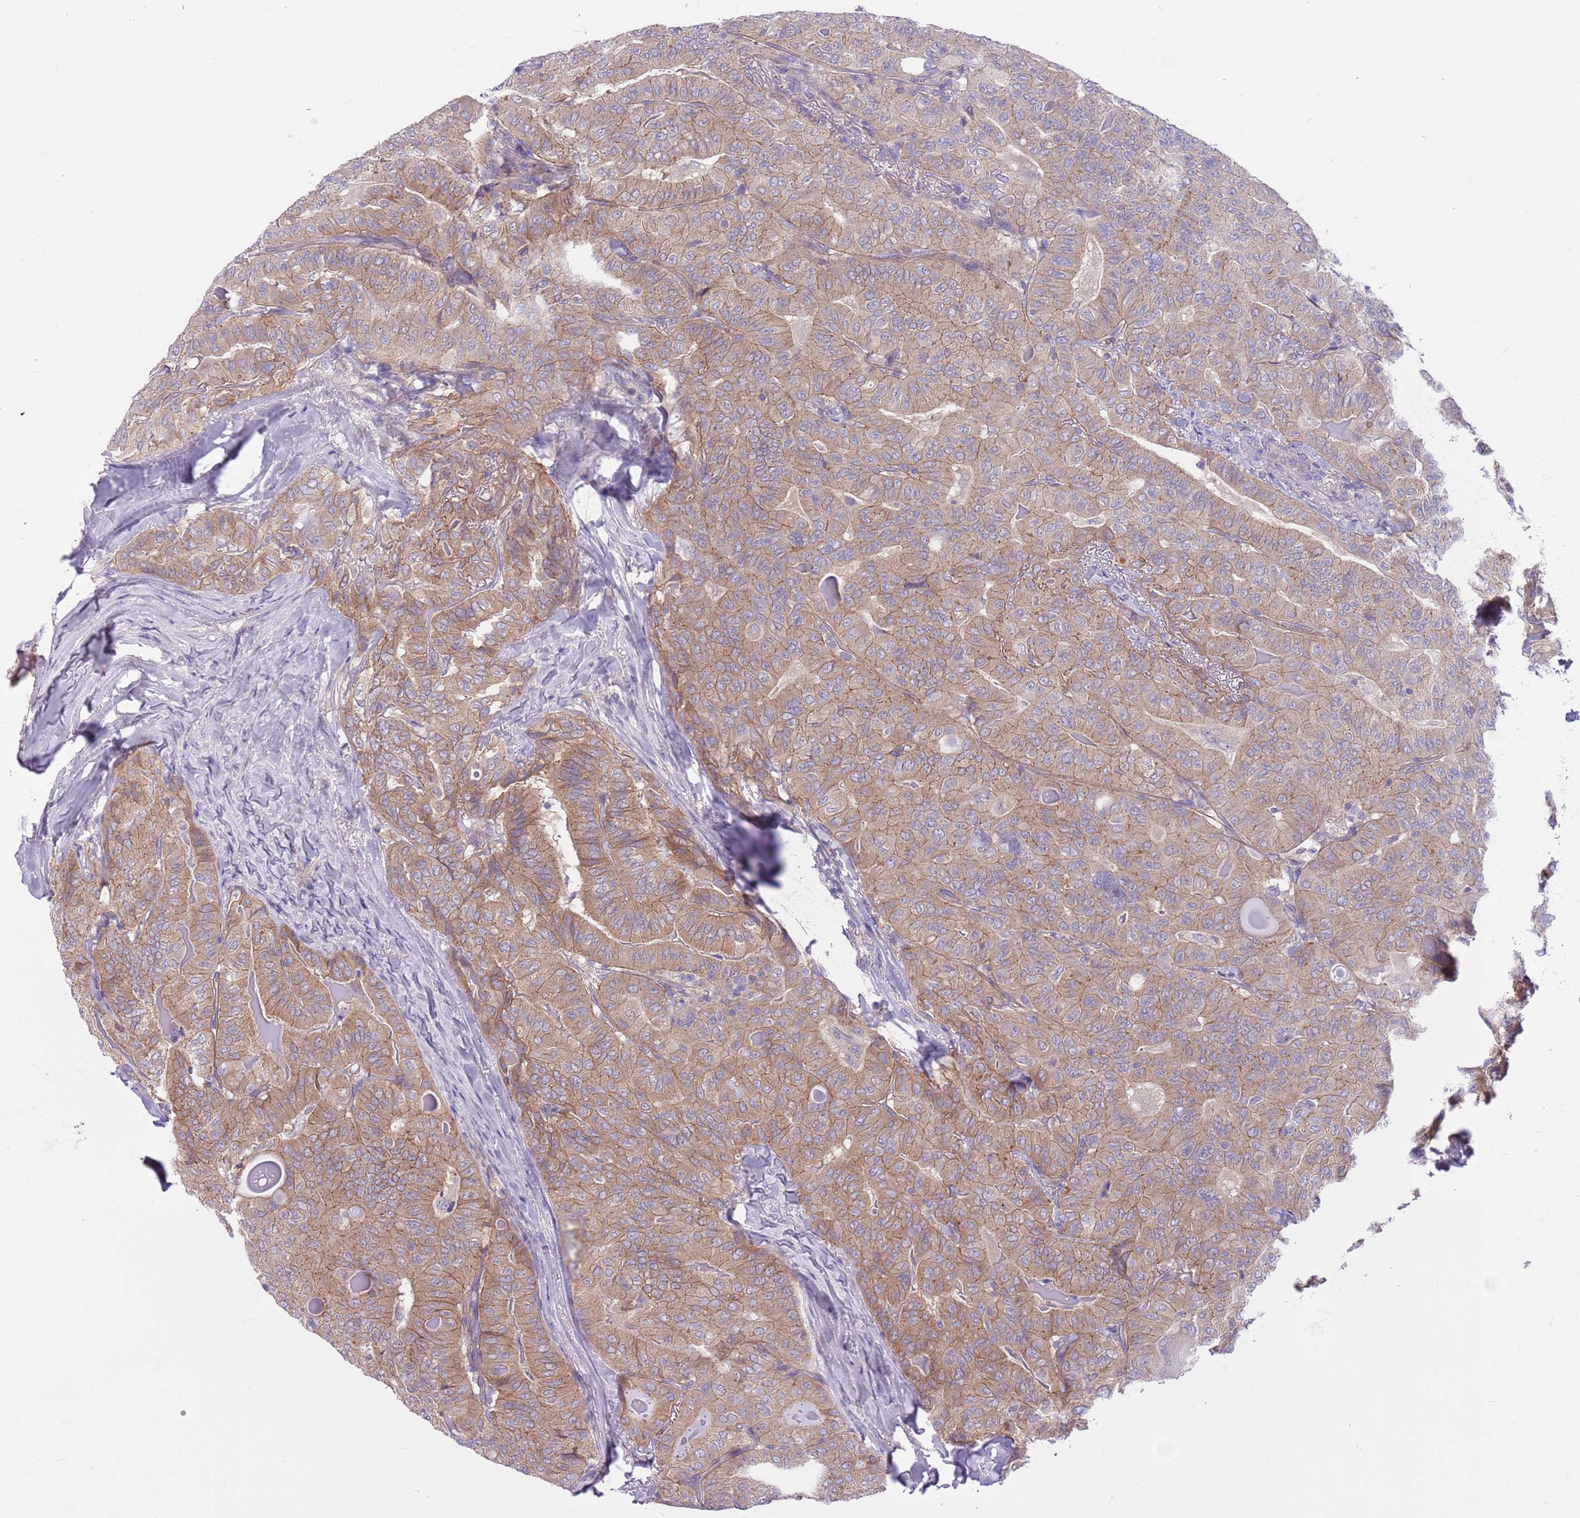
{"staining": {"intensity": "moderate", "quantity": "25%-75%", "location": "cytoplasmic/membranous"}, "tissue": "thyroid cancer", "cell_type": "Tumor cells", "image_type": "cancer", "snomed": [{"axis": "morphology", "description": "Papillary adenocarcinoma, NOS"}, {"axis": "topography", "description": "Thyroid gland"}], "caption": "Moderate cytoplasmic/membranous staining is present in approximately 25%-75% of tumor cells in papillary adenocarcinoma (thyroid). The staining was performed using DAB (3,3'-diaminobenzidine) to visualize the protein expression in brown, while the nuclei were stained in blue with hematoxylin (Magnification: 20x).", "gene": "PARP8", "patient": {"sex": "female", "age": 68}}